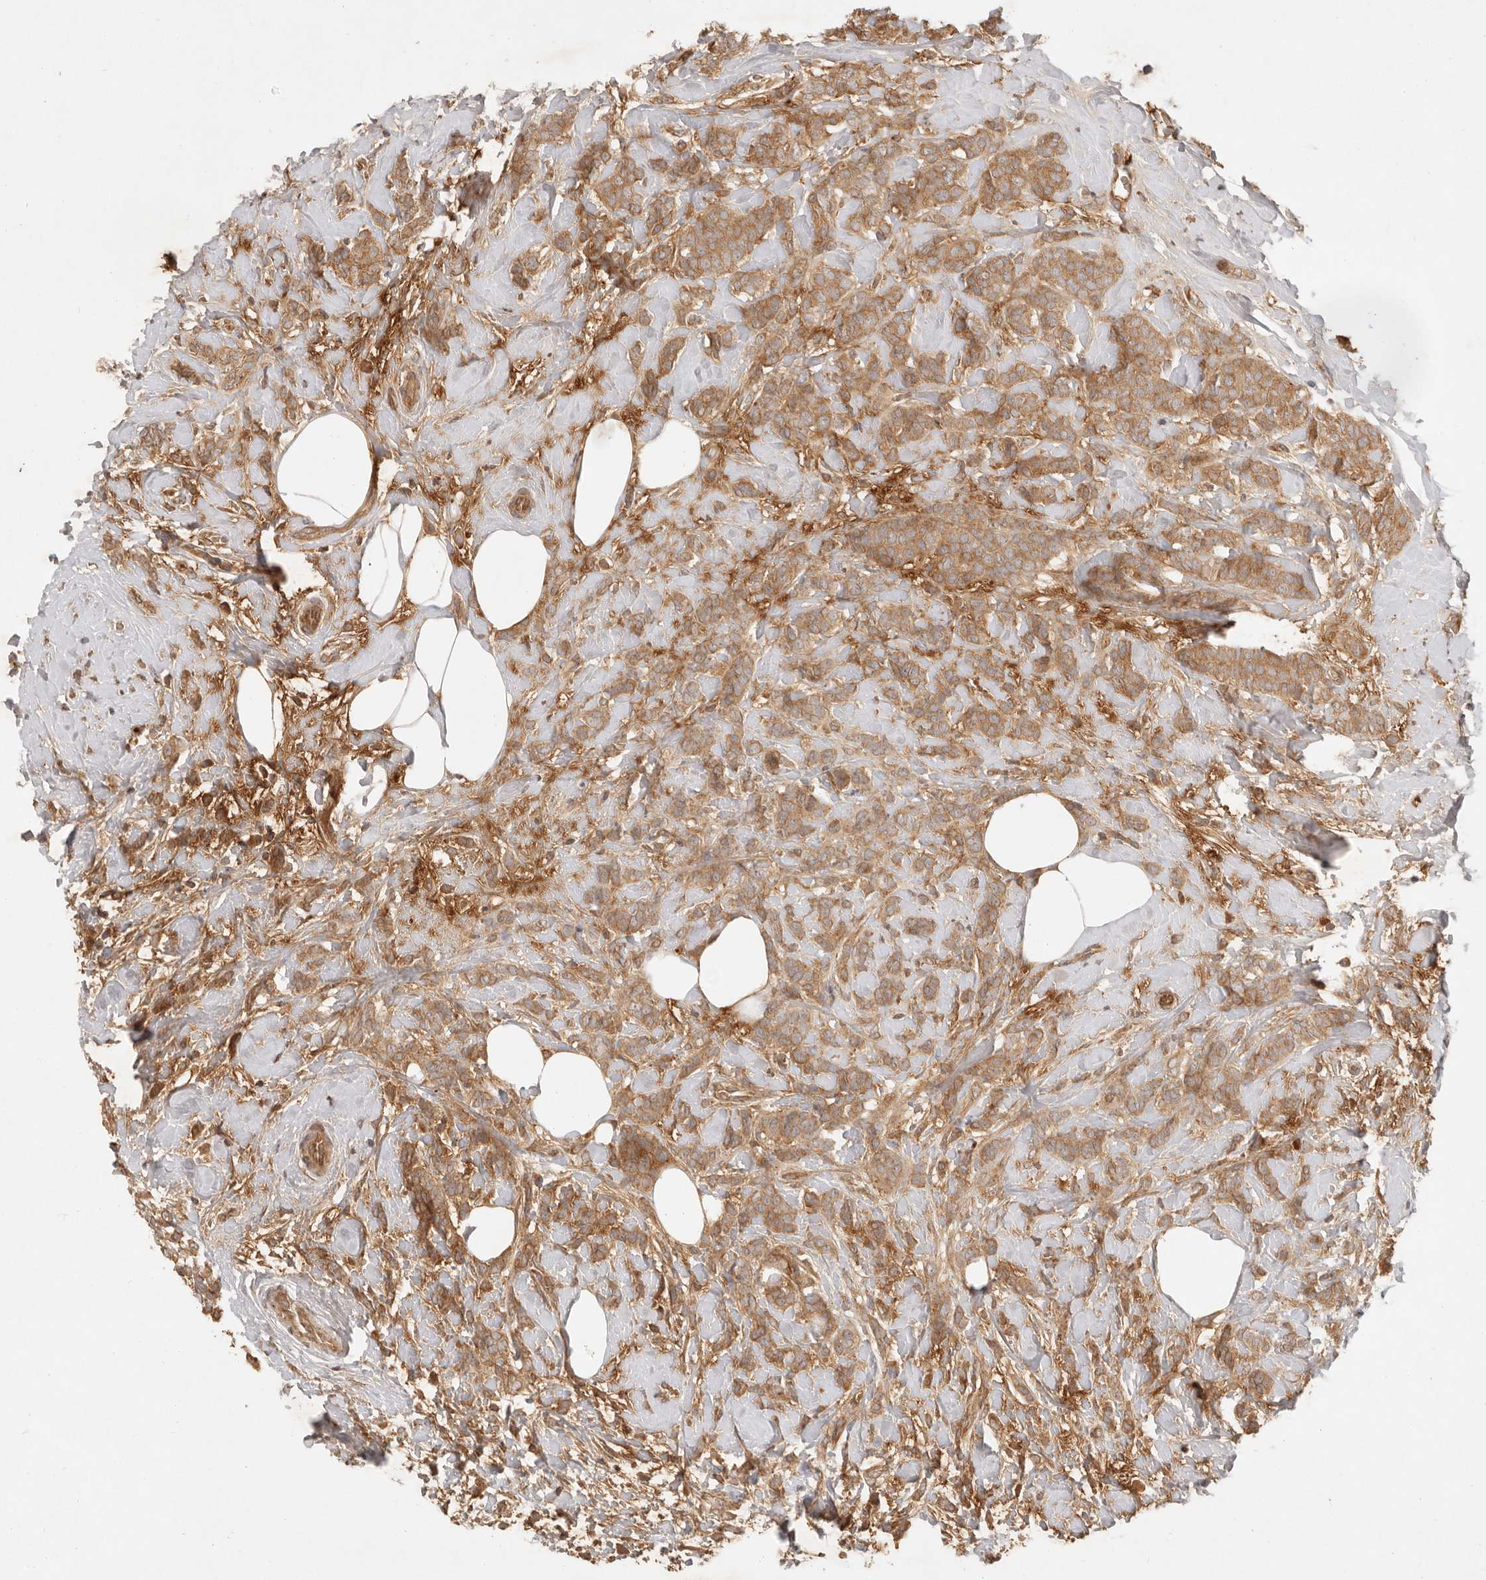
{"staining": {"intensity": "moderate", "quantity": ">75%", "location": "cytoplasmic/membranous"}, "tissue": "breast cancer", "cell_type": "Tumor cells", "image_type": "cancer", "snomed": [{"axis": "morphology", "description": "Lobular carcinoma, in situ"}, {"axis": "morphology", "description": "Lobular carcinoma"}, {"axis": "topography", "description": "Breast"}], "caption": "IHC image of neoplastic tissue: breast cancer (lobular carcinoma in situ) stained using immunohistochemistry (IHC) demonstrates medium levels of moderate protein expression localized specifically in the cytoplasmic/membranous of tumor cells, appearing as a cytoplasmic/membranous brown color.", "gene": "ANKRD61", "patient": {"sex": "female", "age": 41}}